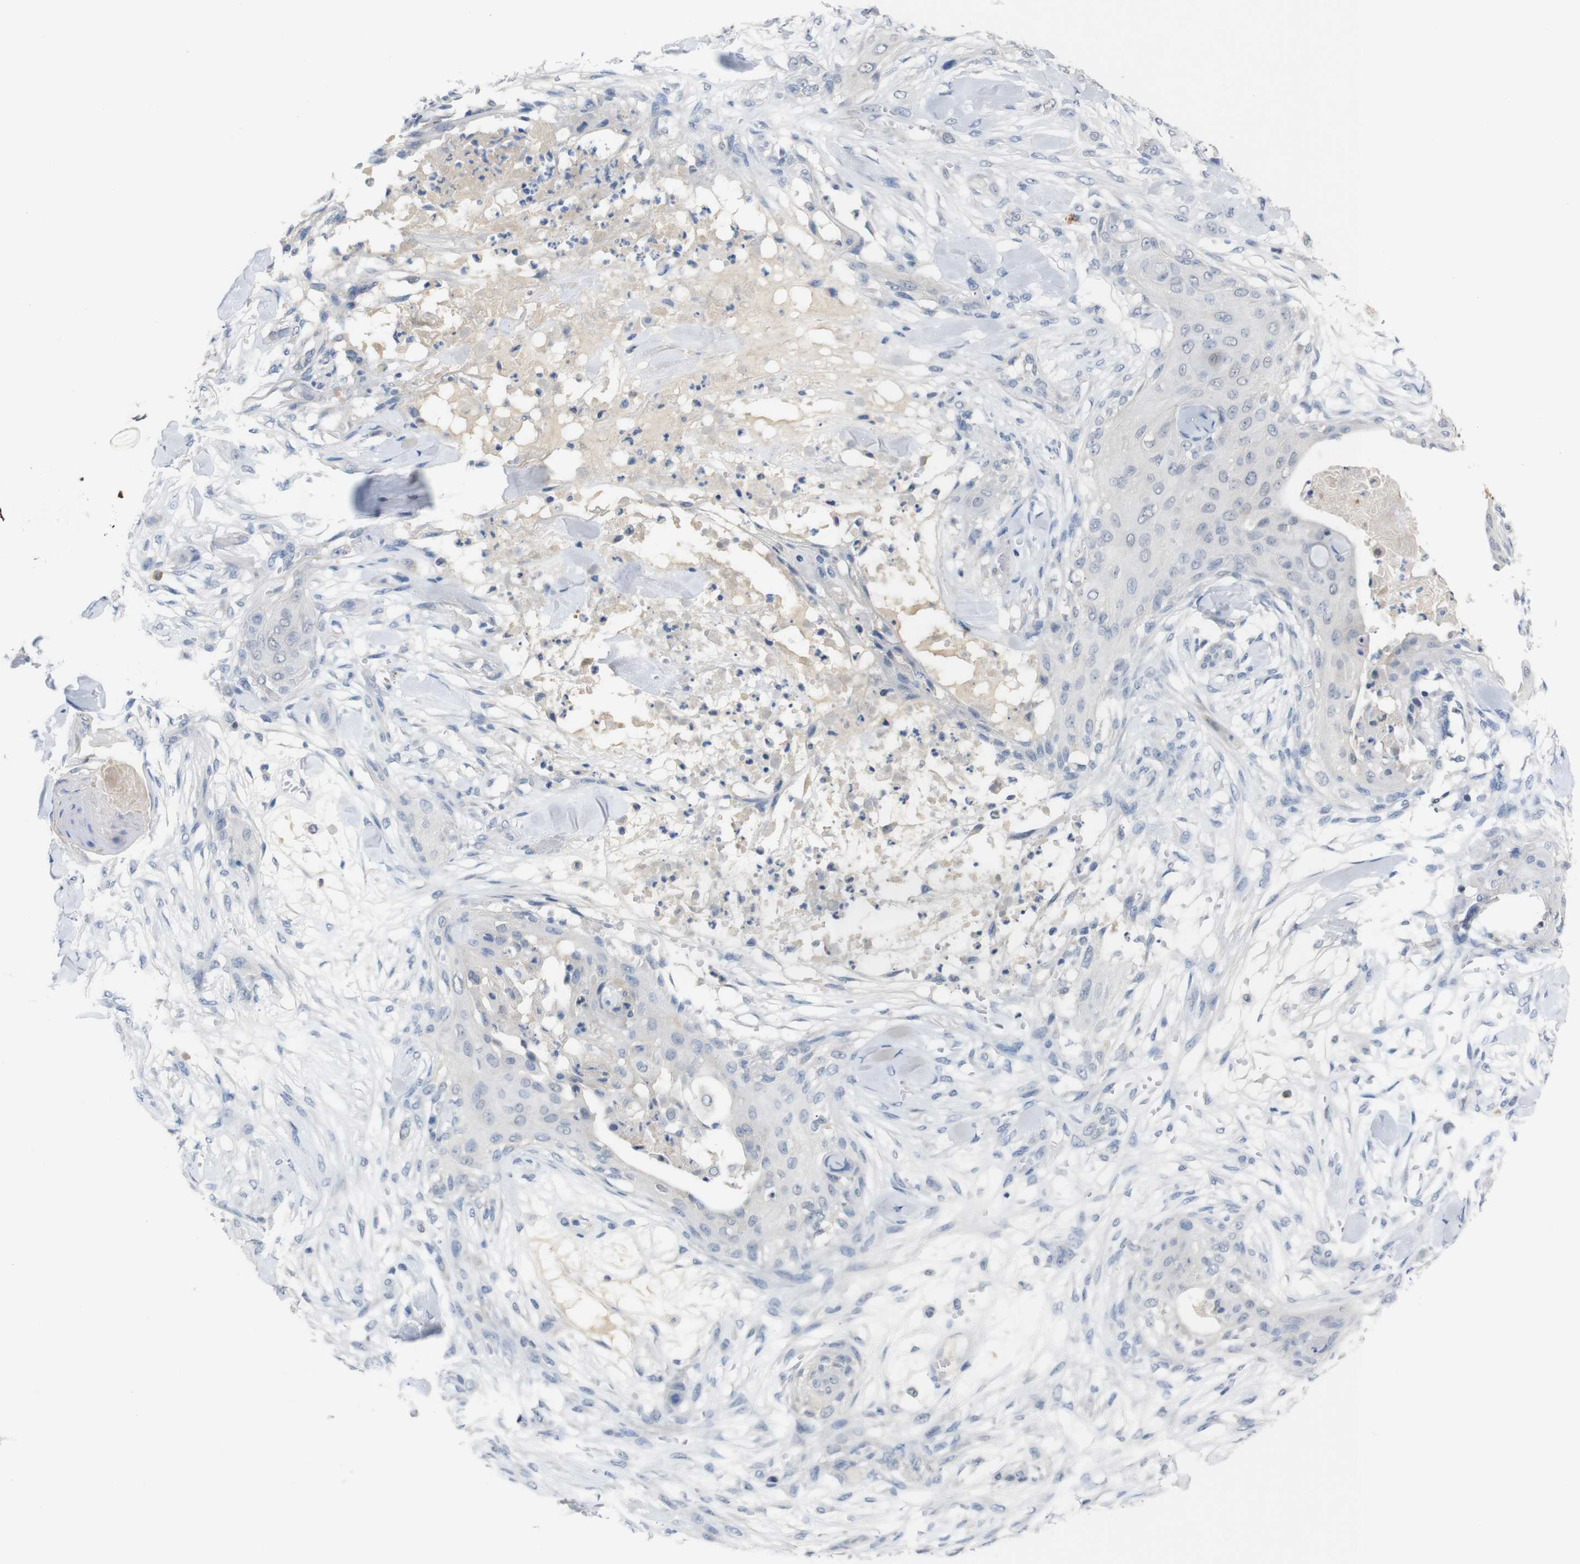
{"staining": {"intensity": "negative", "quantity": "none", "location": "none"}, "tissue": "skin cancer", "cell_type": "Tumor cells", "image_type": "cancer", "snomed": [{"axis": "morphology", "description": "Squamous cell carcinoma, NOS"}, {"axis": "topography", "description": "Skin"}], "caption": "The immunohistochemistry (IHC) image has no significant positivity in tumor cells of squamous cell carcinoma (skin) tissue. (Brightfield microscopy of DAB (3,3'-diaminobenzidine) IHC at high magnification).", "gene": "CHRM5", "patient": {"sex": "female", "age": 59}}